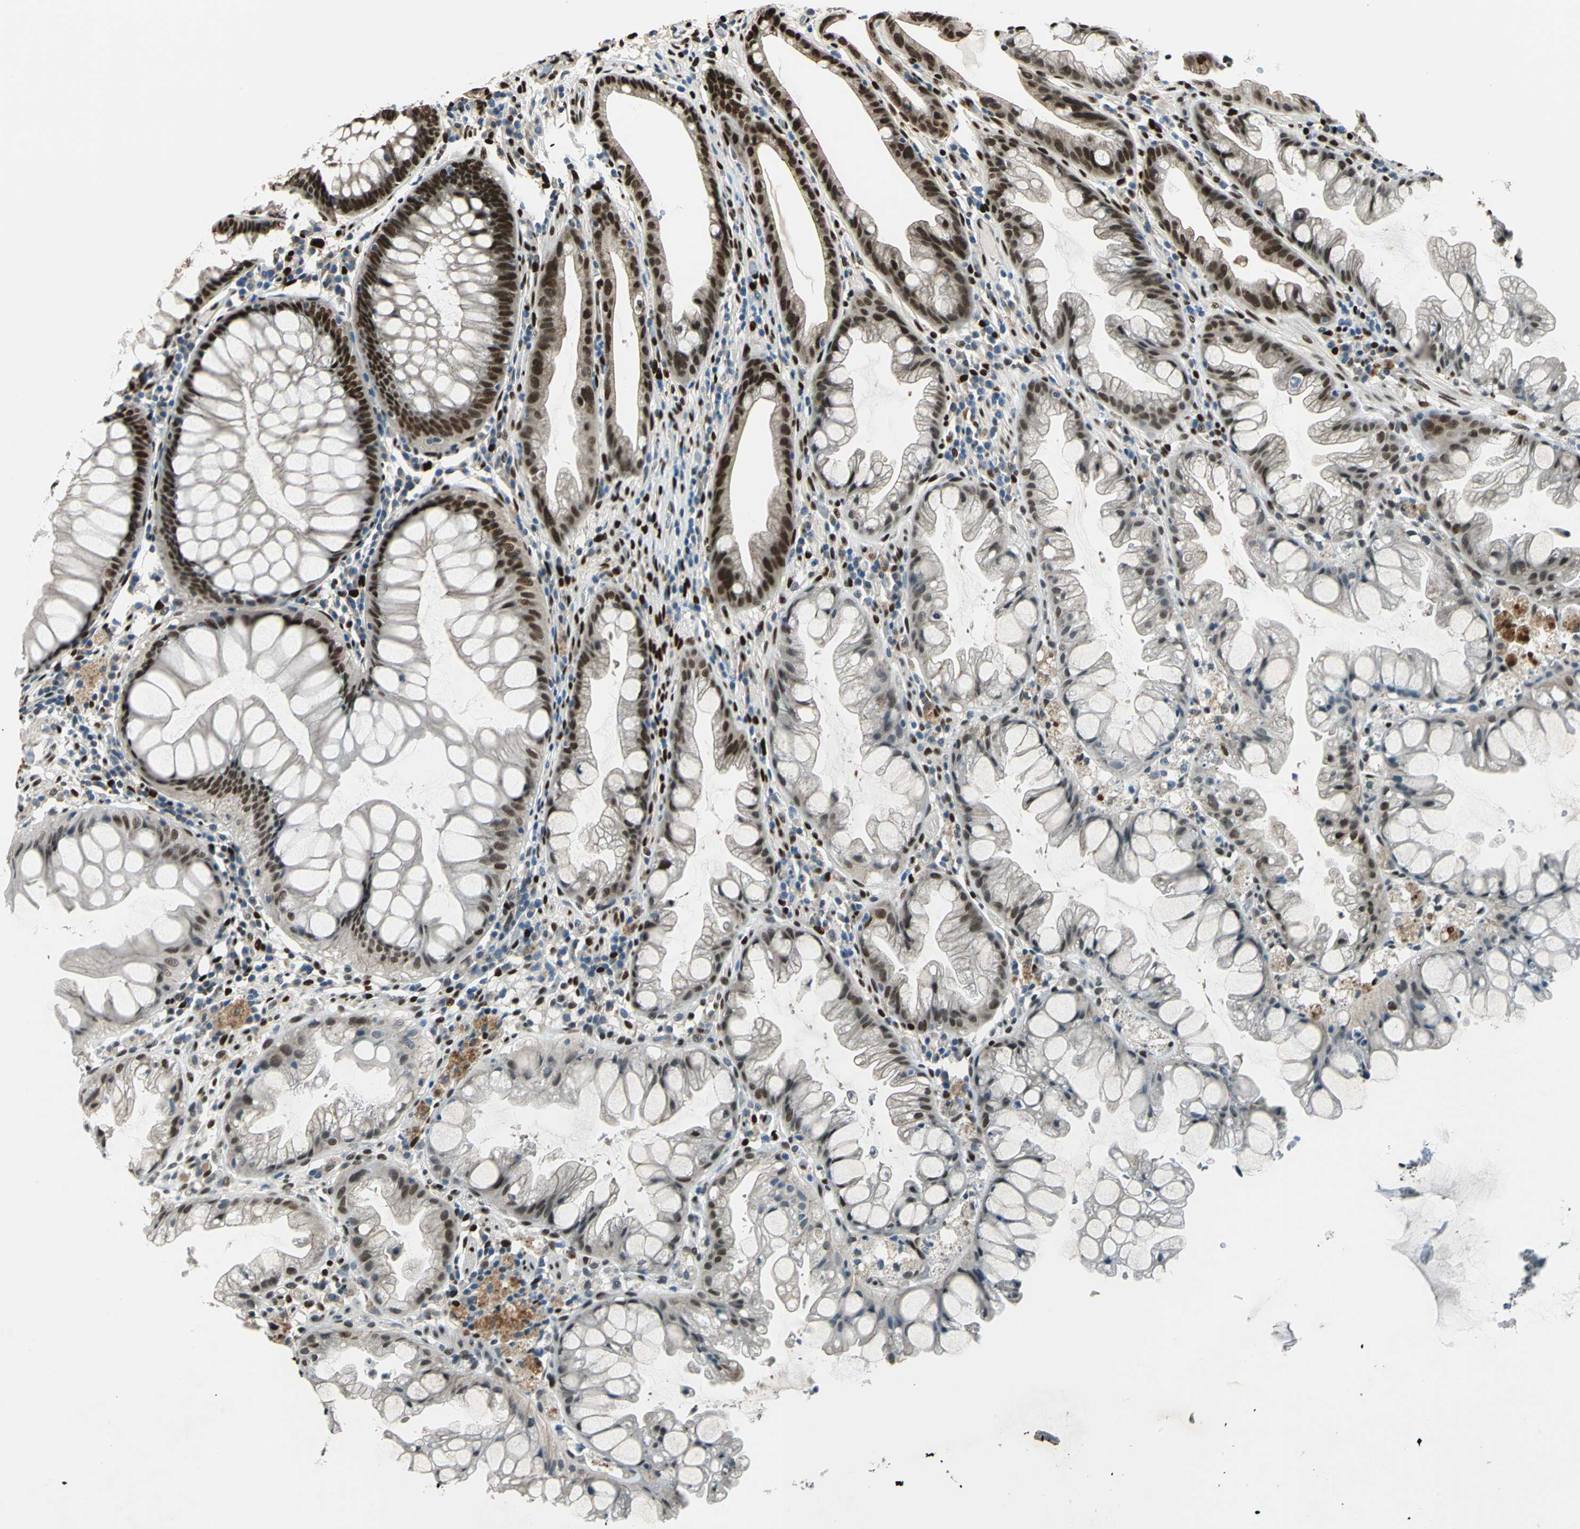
{"staining": {"intensity": "strong", "quantity": ">75%", "location": "nuclear"}, "tissue": "colon", "cell_type": "Endothelial cells", "image_type": "normal", "snomed": [{"axis": "morphology", "description": "Normal tissue, NOS"}, {"axis": "topography", "description": "Smooth muscle"}, {"axis": "topography", "description": "Colon"}], "caption": "High-magnification brightfield microscopy of unremarkable colon stained with DAB (3,3'-diaminobenzidine) (brown) and counterstained with hematoxylin (blue). endothelial cells exhibit strong nuclear expression is identified in about>75% of cells.", "gene": "NFIA", "patient": {"sex": "male", "age": 67}}